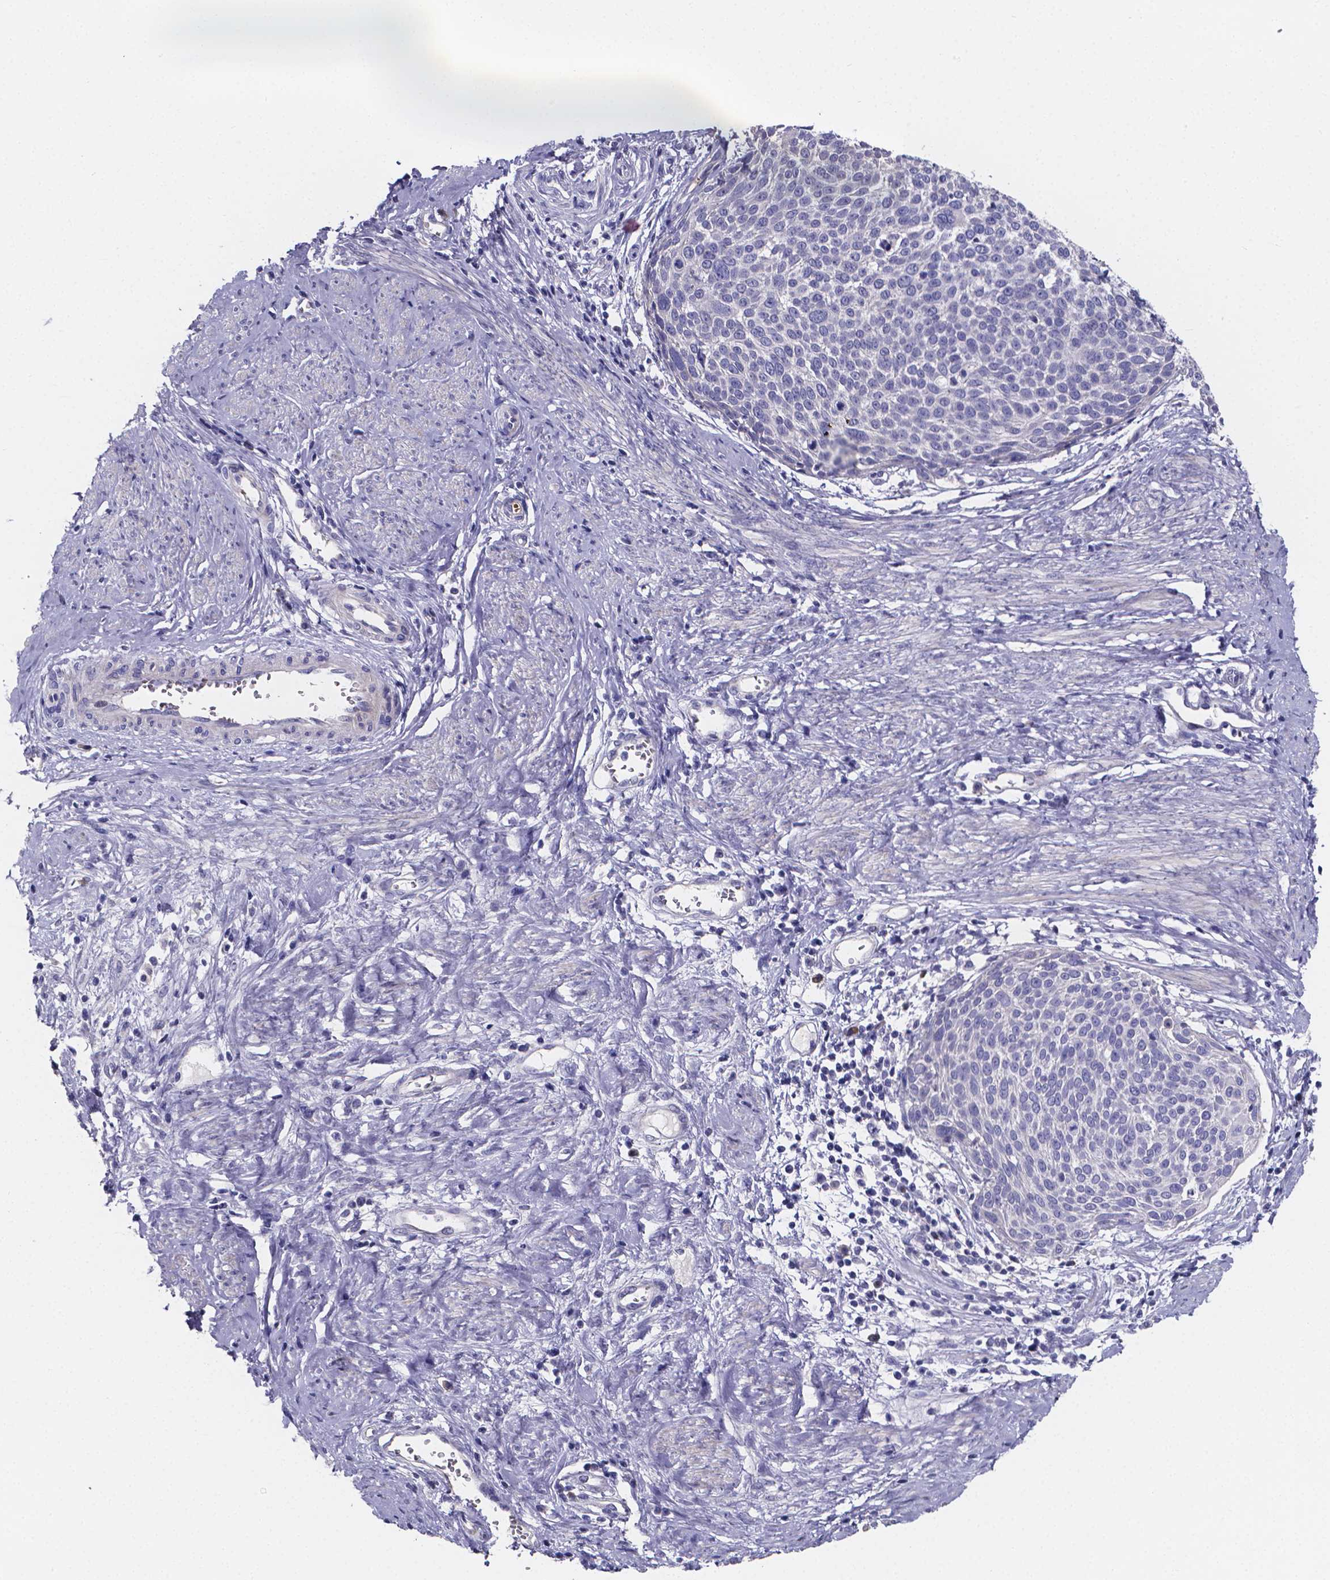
{"staining": {"intensity": "negative", "quantity": "none", "location": "none"}, "tissue": "cervical cancer", "cell_type": "Tumor cells", "image_type": "cancer", "snomed": [{"axis": "morphology", "description": "Squamous cell carcinoma, NOS"}, {"axis": "topography", "description": "Cervix"}], "caption": "Immunohistochemistry (IHC) micrograph of human cervical cancer (squamous cell carcinoma) stained for a protein (brown), which shows no expression in tumor cells. Brightfield microscopy of immunohistochemistry (IHC) stained with DAB (brown) and hematoxylin (blue), captured at high magnification.", "gene": "GABRA3", "patient": {"sex": "female", "age": 39}}